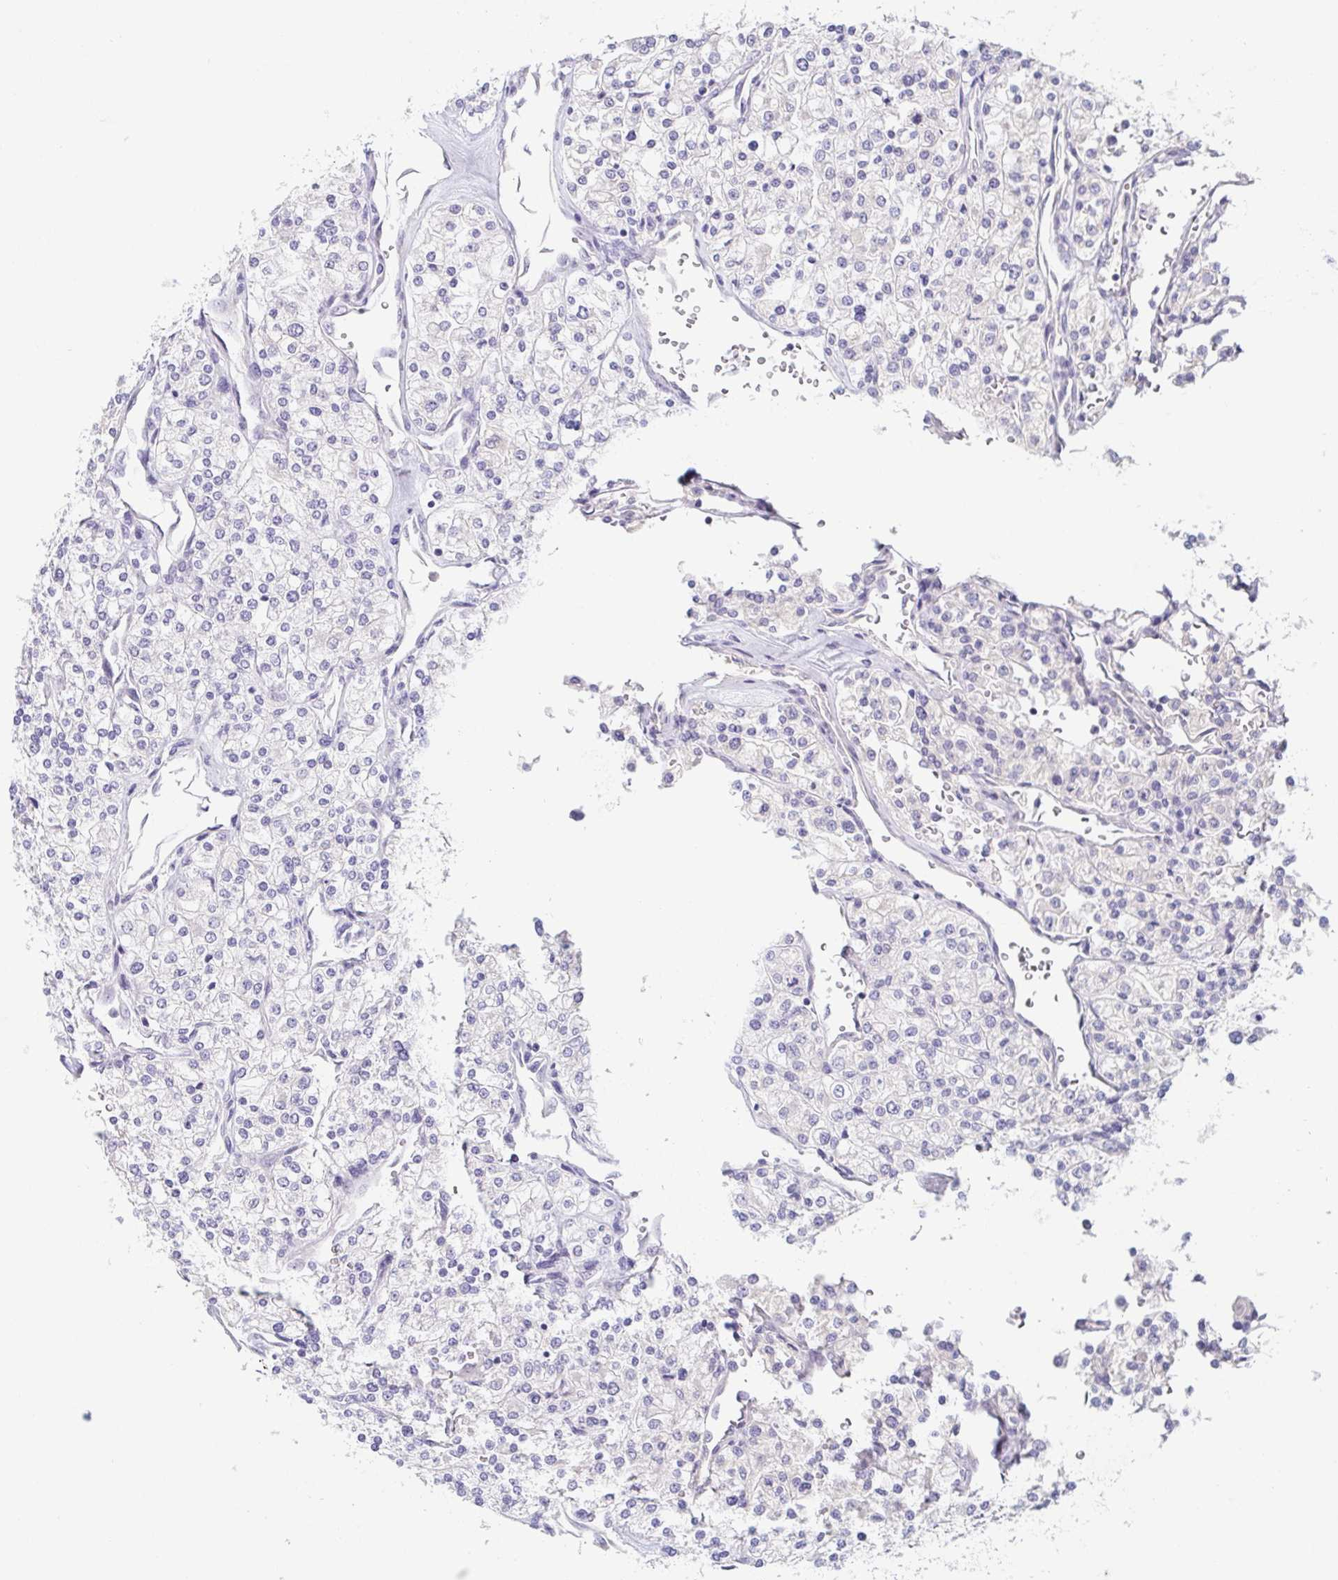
{"staining": {"intensity": "negative", "quantity": "none", "location": "none"}, "tissue": "renal cancer", "cell_type": "Tumor cells", "image_type": "cancer", "snomed": [{"axis": "morphology", "description": "Adenocarcinoma, NOS"}, {"axis": "topography", "description": "Kidney"}], "caption": "A micrograph of human renal adenocarcinoma is negative for staining in tumor cells.", "gene": "COL17A1", "patient": {"sex": "male", "age": 80}}